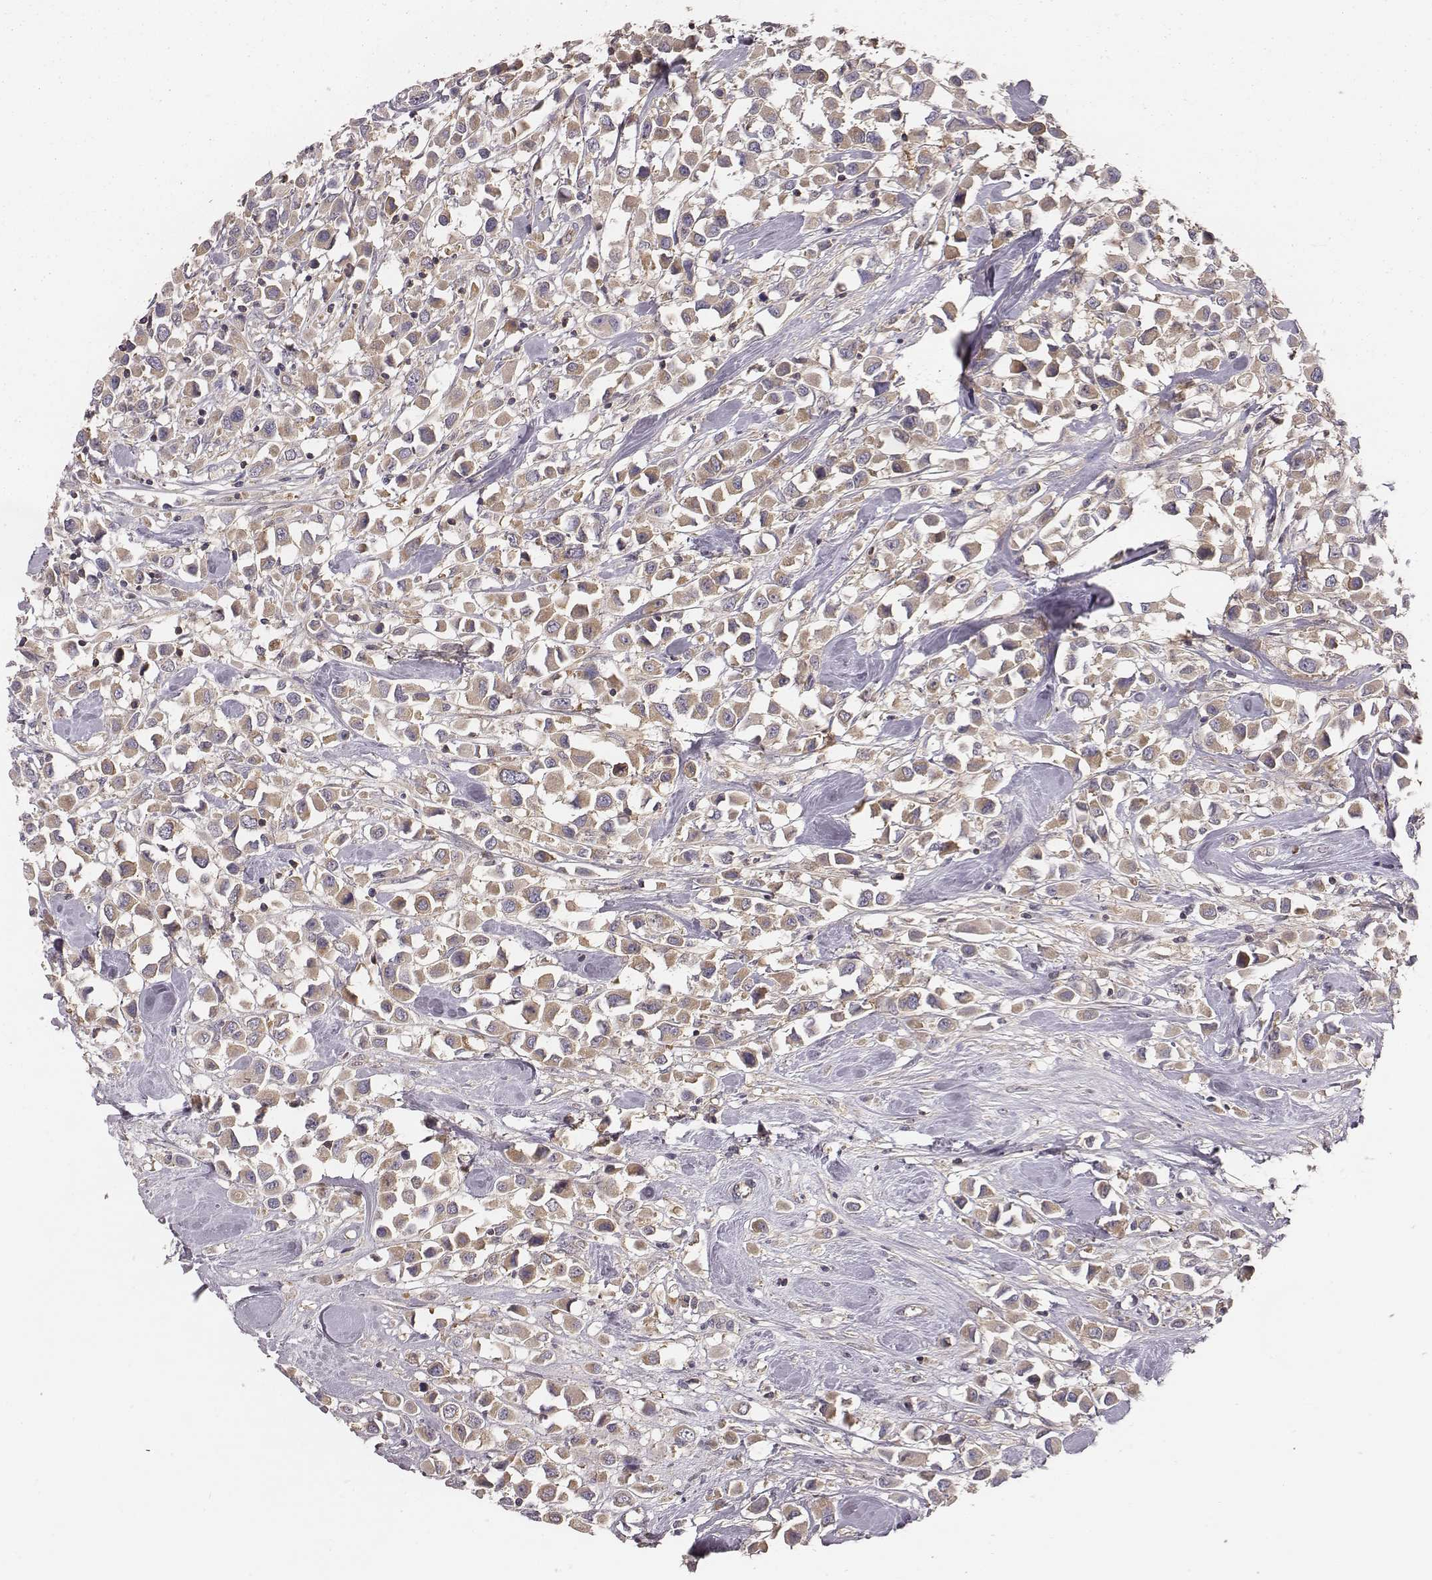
{"staining": {"intensity": "weak", "quantity": "25%-75%", "location": "cytoplasmic/membranous"}, "tissue": "breast cancer", "cell_type": "Tumor cells", "image_type": "cancer", "snomed": [{"axis": "morphology", "description": "Duct carcinoma"}, {"axis": "topography", "description": "Breast"}], "caption": "Weak cytoplasmic/membranous expression is identified in approximately 25%-75% of tumor cells in breast cancer (intraductal carcinoma). (Stains: DAB (3,3'-diaminobenzidine) in brown, nuclei in blue, Microscopy: brightfield microscopy at high magnification).", "gene": "CAD", "patient": {"sex": "female", "age": 61}}